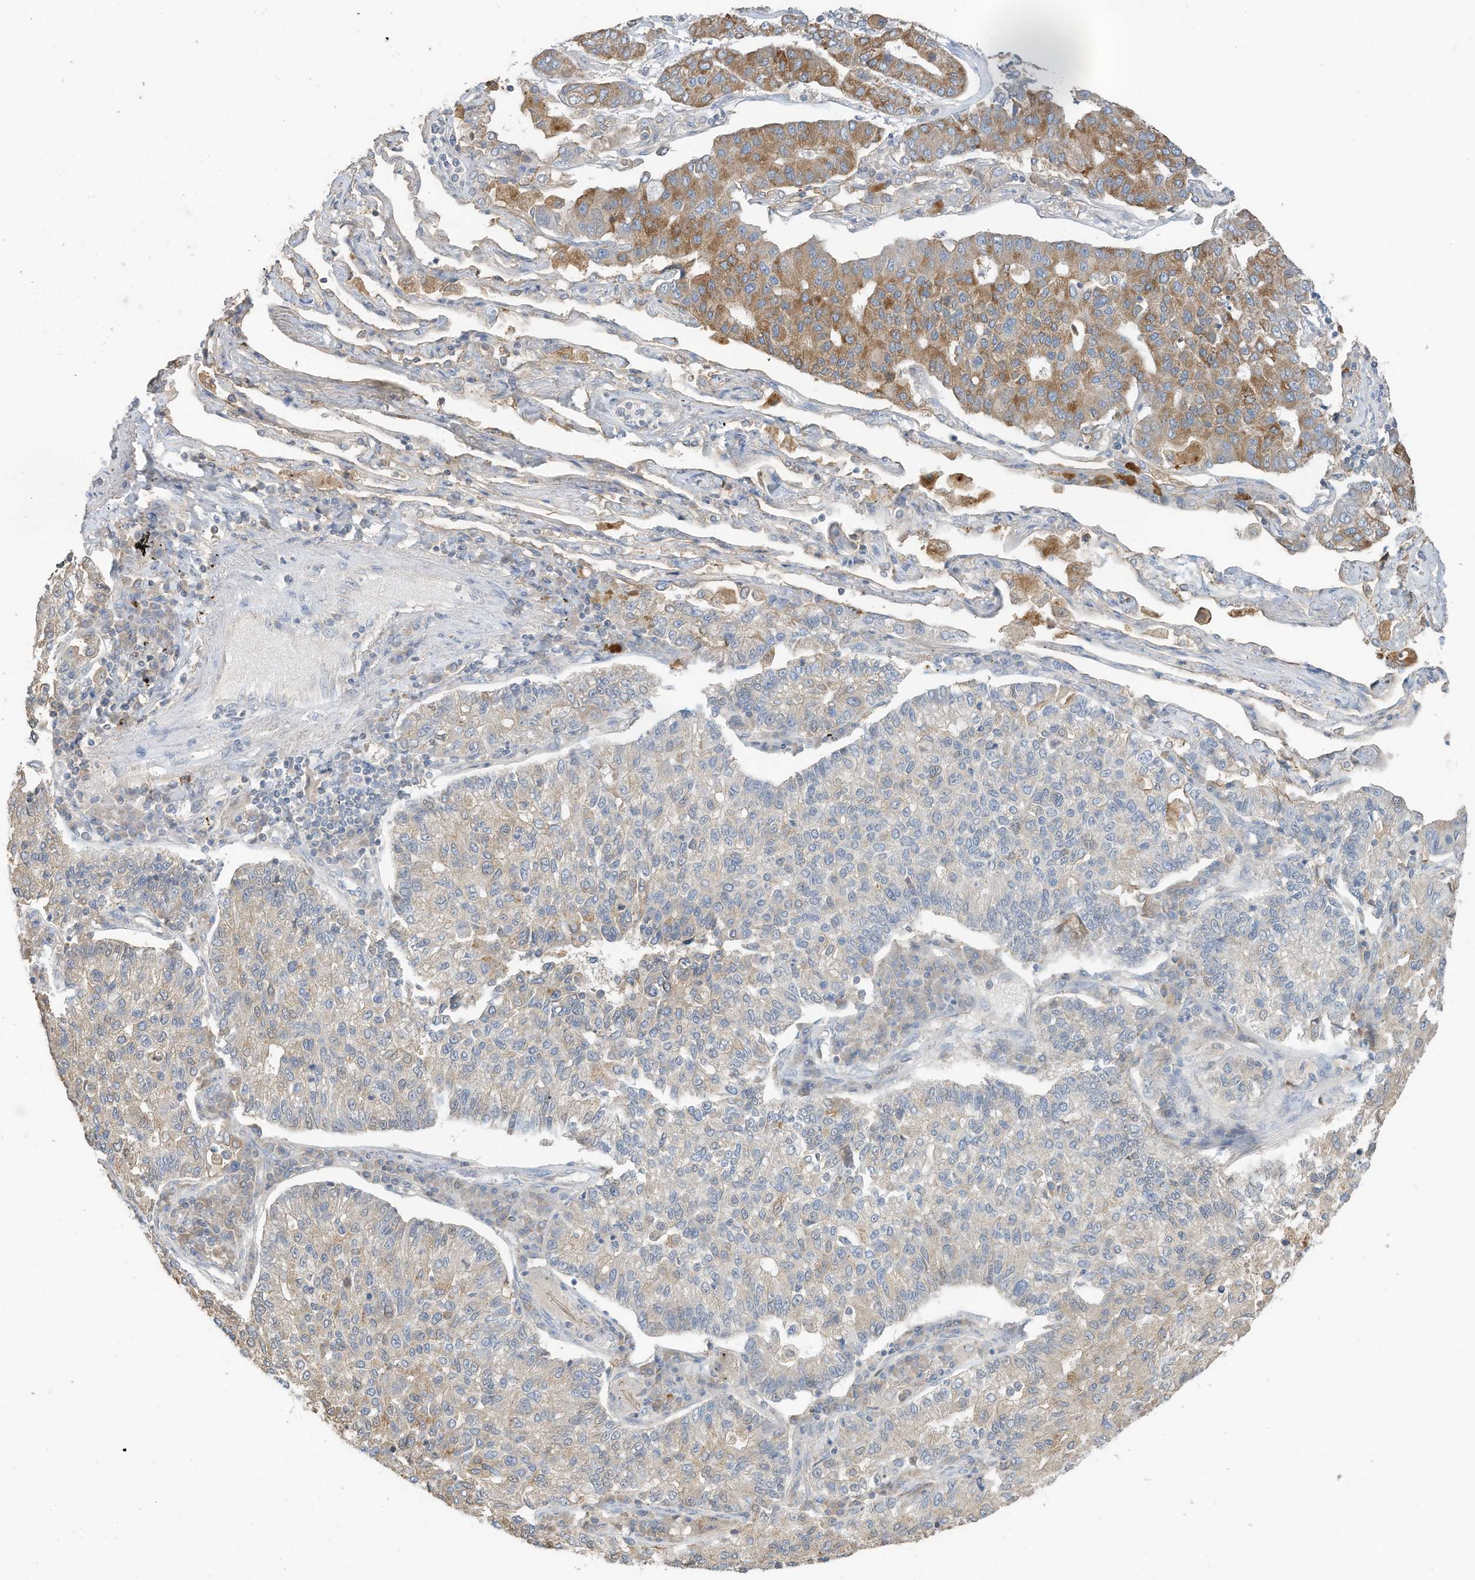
{"staining": {"intensity": "moderate", "quantity": "<25%", "location": "cytoplasmic/membranous"}, "tissue": "lung cancer", "cell_type": "Tumor cells", "image_type": "cancer", "snomed": [{"axis": "morphology", "description": "Adenocarcinoma, NOS"}, {"axis": "topography", "description": "Lung"}], "caption": "The micrograph shows immunohistochemical staining of adenocarcinoma (lung). There is moderate cytoplasmic/membranous expression is identified in about <25% of tumor cells. (Stains: DAB in brown, nuclei in blue, Microscopy: brightfield microscopy at high magnification).", "gene": "CAPN13", "patient": {"sex": "male", "age": 49}}